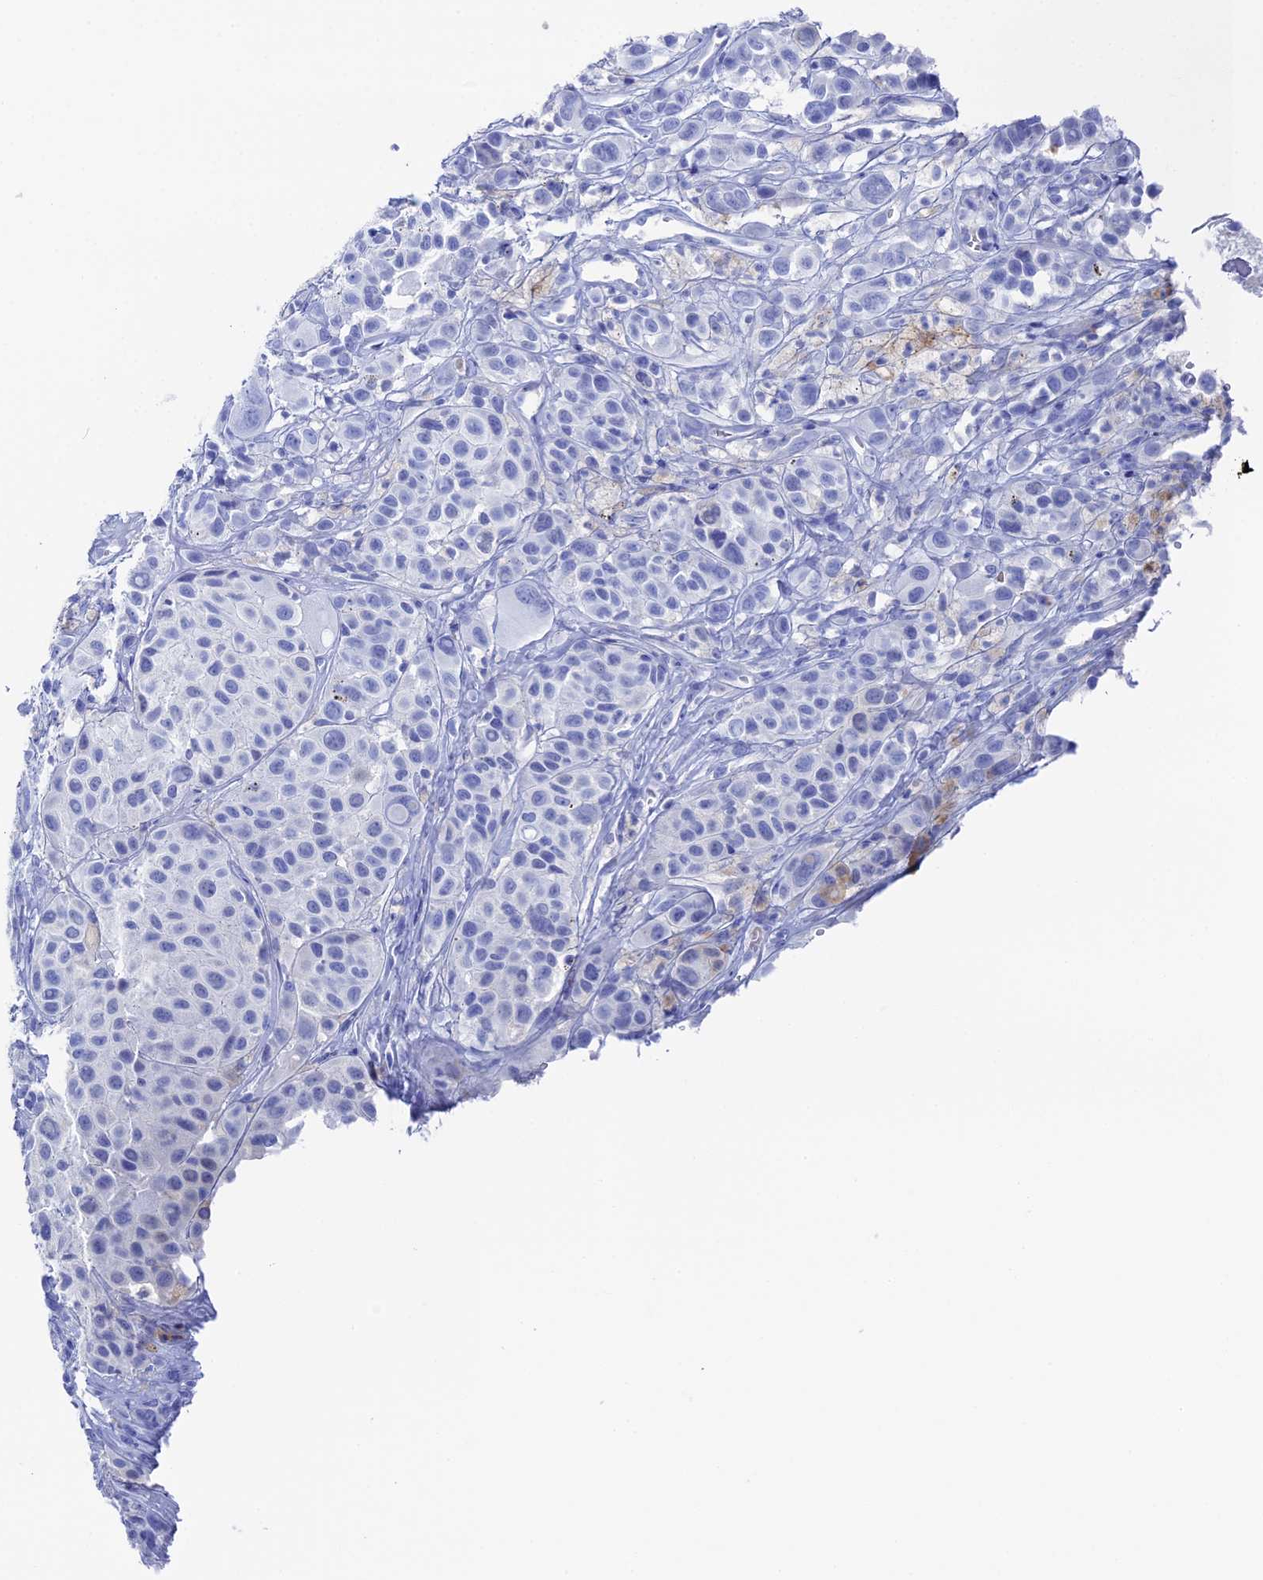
{"staining": {"intensity": "negative", "quantity": "none", "location": "none"}, "tissue": "melanoma", "cell_type": "Tumor cells", "image_type": "cancer", "snomed": [{"axis": "morphology", "description": "Malignant melanoma, NOS"}, {"axis": "topography", "description": "Skin of trunk"}], "caption": "DAB immunohistochemical staining of malignant melanoma reveals no significant expression in tumor cells.", "gene": "UNC119", "patient": {"sex": "male", "age": 71}}